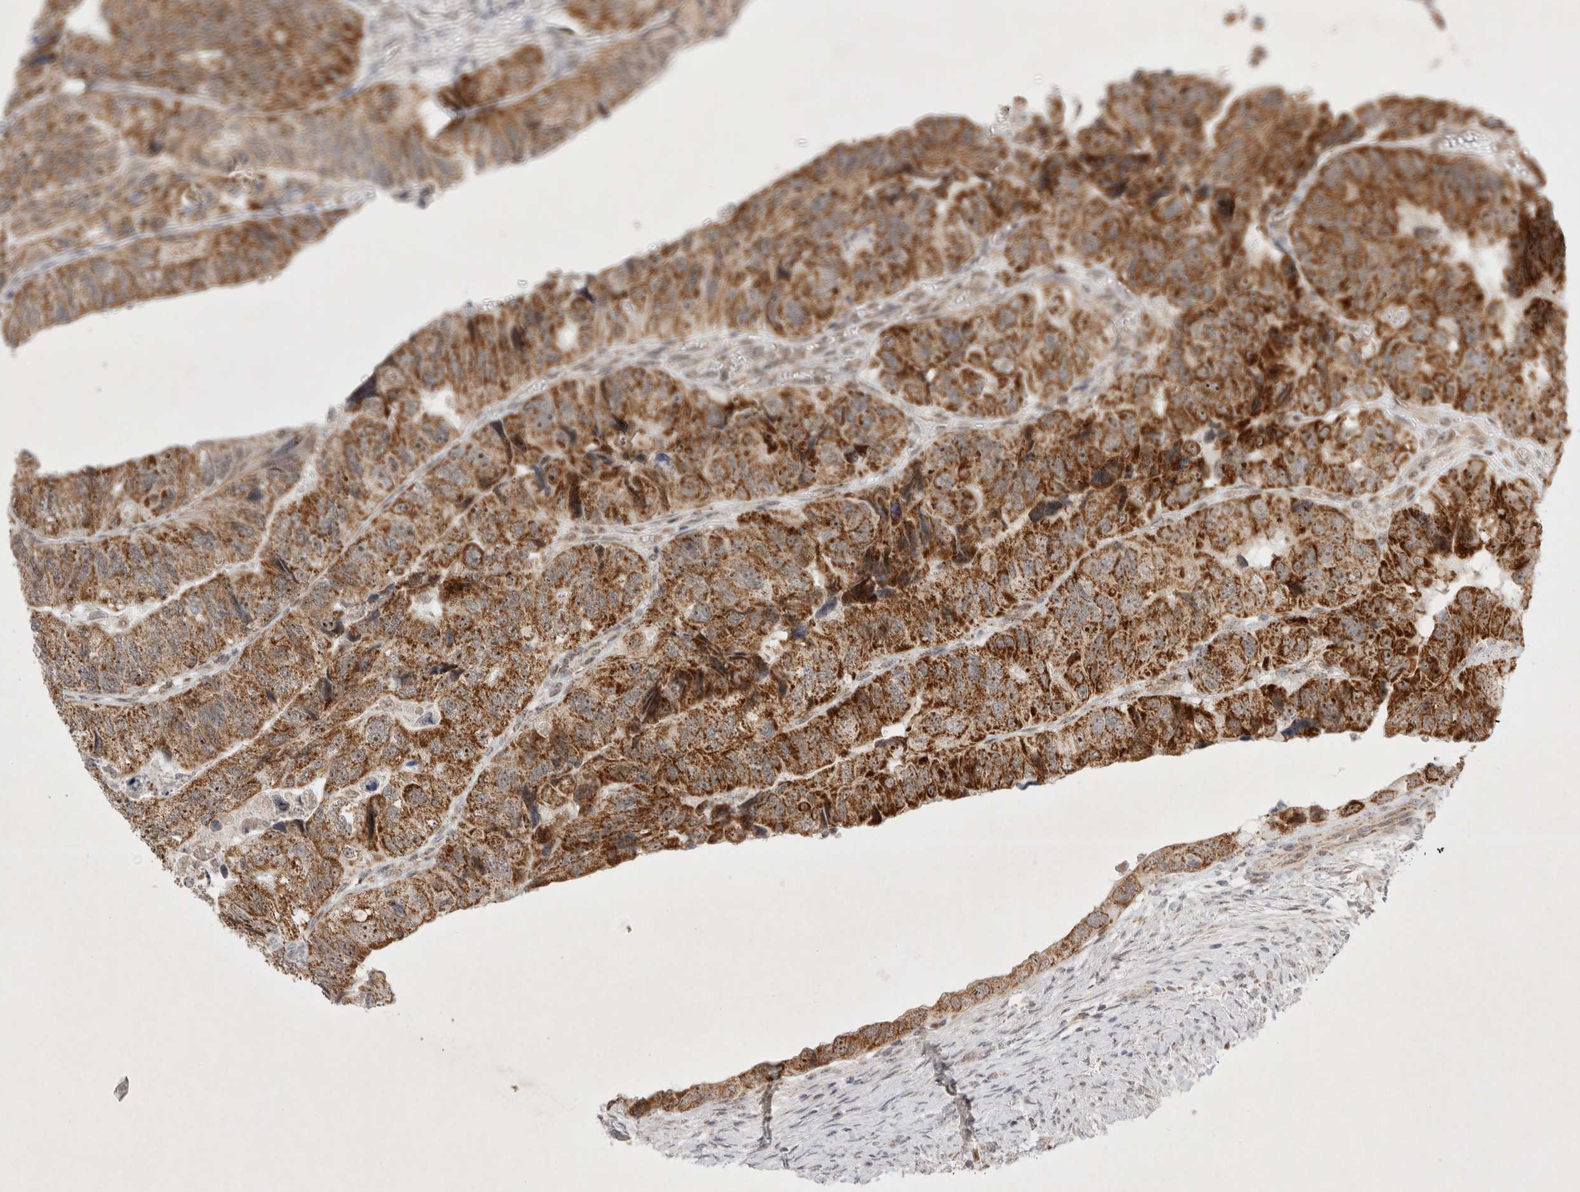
{"staining": {"intensity": "moderate", "quantity": ">75%", "location": "cytoplasmic/membranous,nuclear"}, "tissue": "colorectal cancer", "cell_type": "Tumor cells", "image_type": "cancer", "snomed": [{"axis": "morphology", "description": "Adenocarcinoma, NOS"}, {"axis": "topography", "description": "Rectum"}], "caption": "Moderate cytoplasmic/membranous and nuclear positivity is present in about >75% of tumor cells in colorectal adenocarcinoma.", "gene": "MRPL37", "patient": {"sex": "male", "age": 63}}